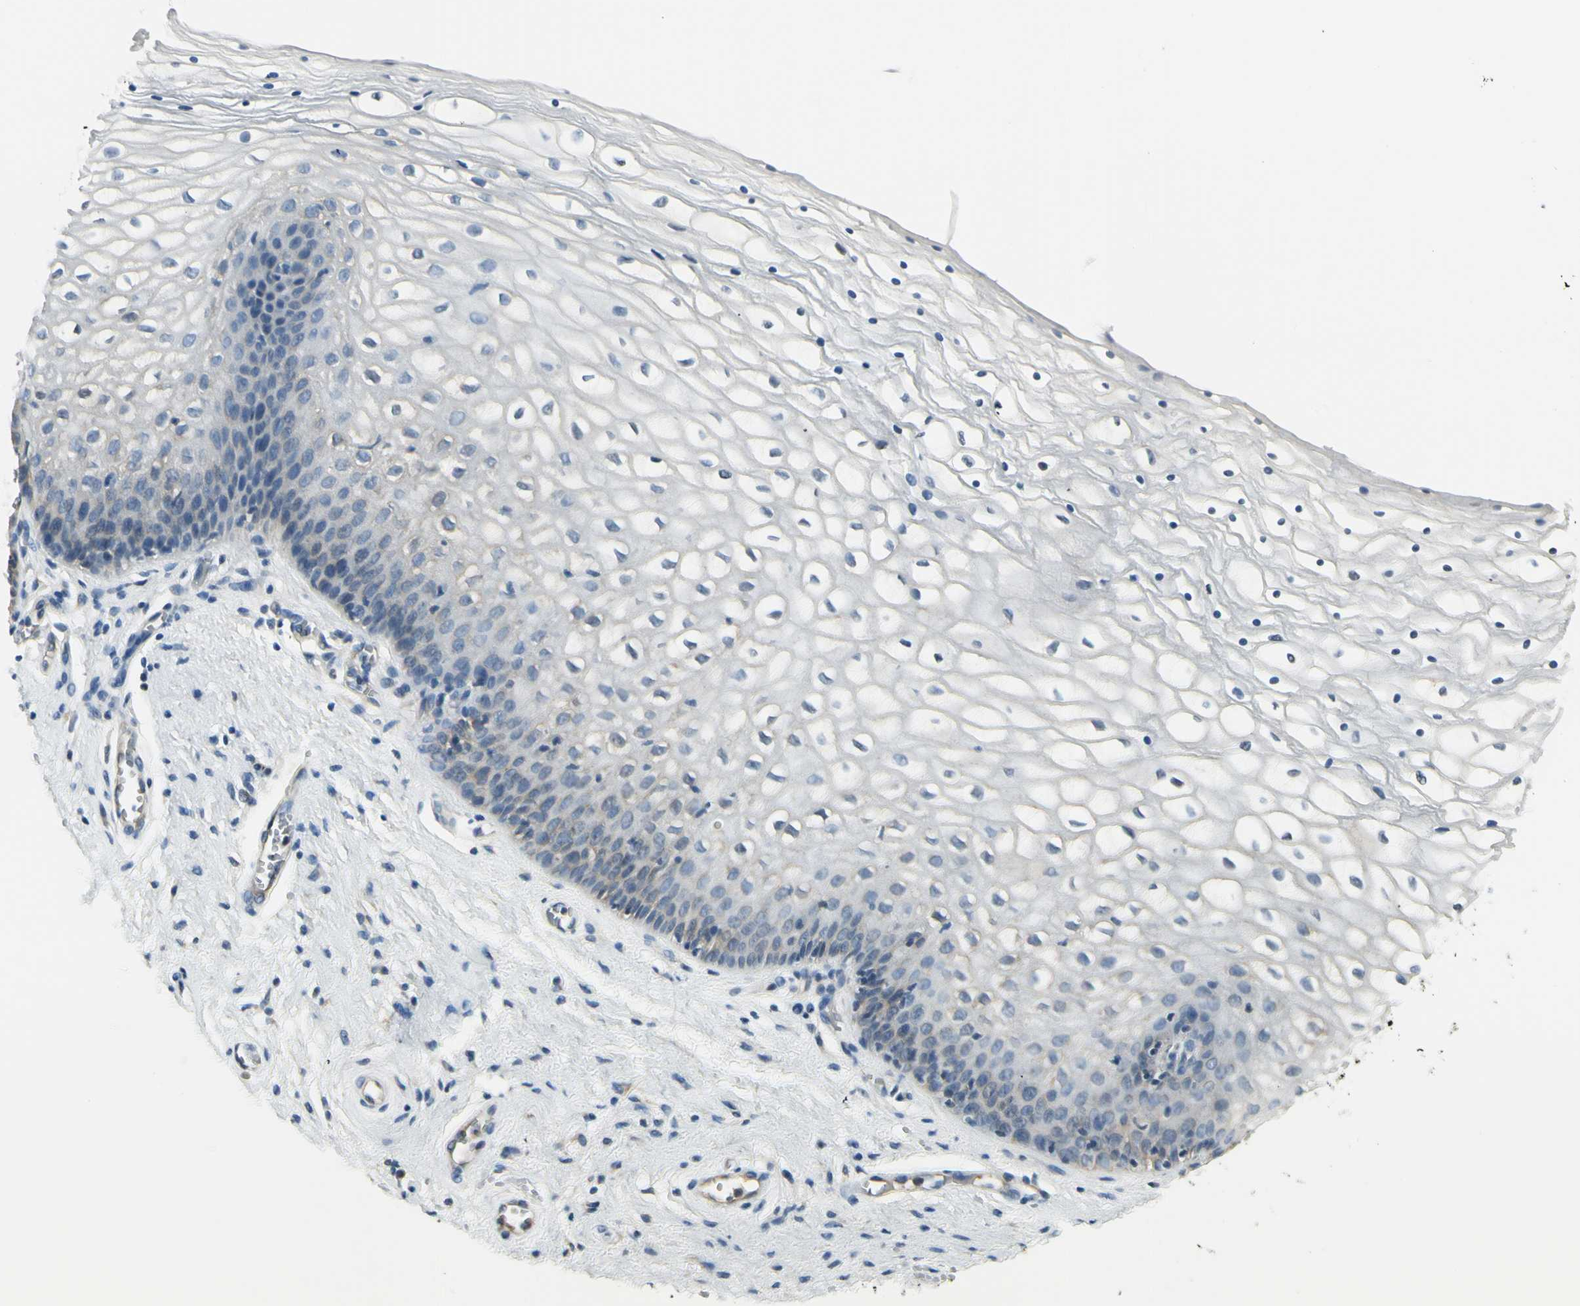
{"staining": {"intensity": "weak", "quantity": "25%-75%", "location": "cytoplasmic/membranous"}, "tissue": "vagina", "cell_type": "Squamous epithelial cells", "image_type": "normal", "snomed": [{"axis": "morphology", "description": "Normal tissue, NOS"}, {"axis": "topography", "description": "Vagina"}], "caption": "Squamous epithelial cells reveal low levels of weak cytoplasmic/membranous staining in approximately 25%-75% of cells in normal human vagina. (DAB (3,3'-diaminobenzidine) IHC with brightfield microscopy, high magnification).", "gene": "IGDCC4", "patient": {"sex": "female", "age": 34}}